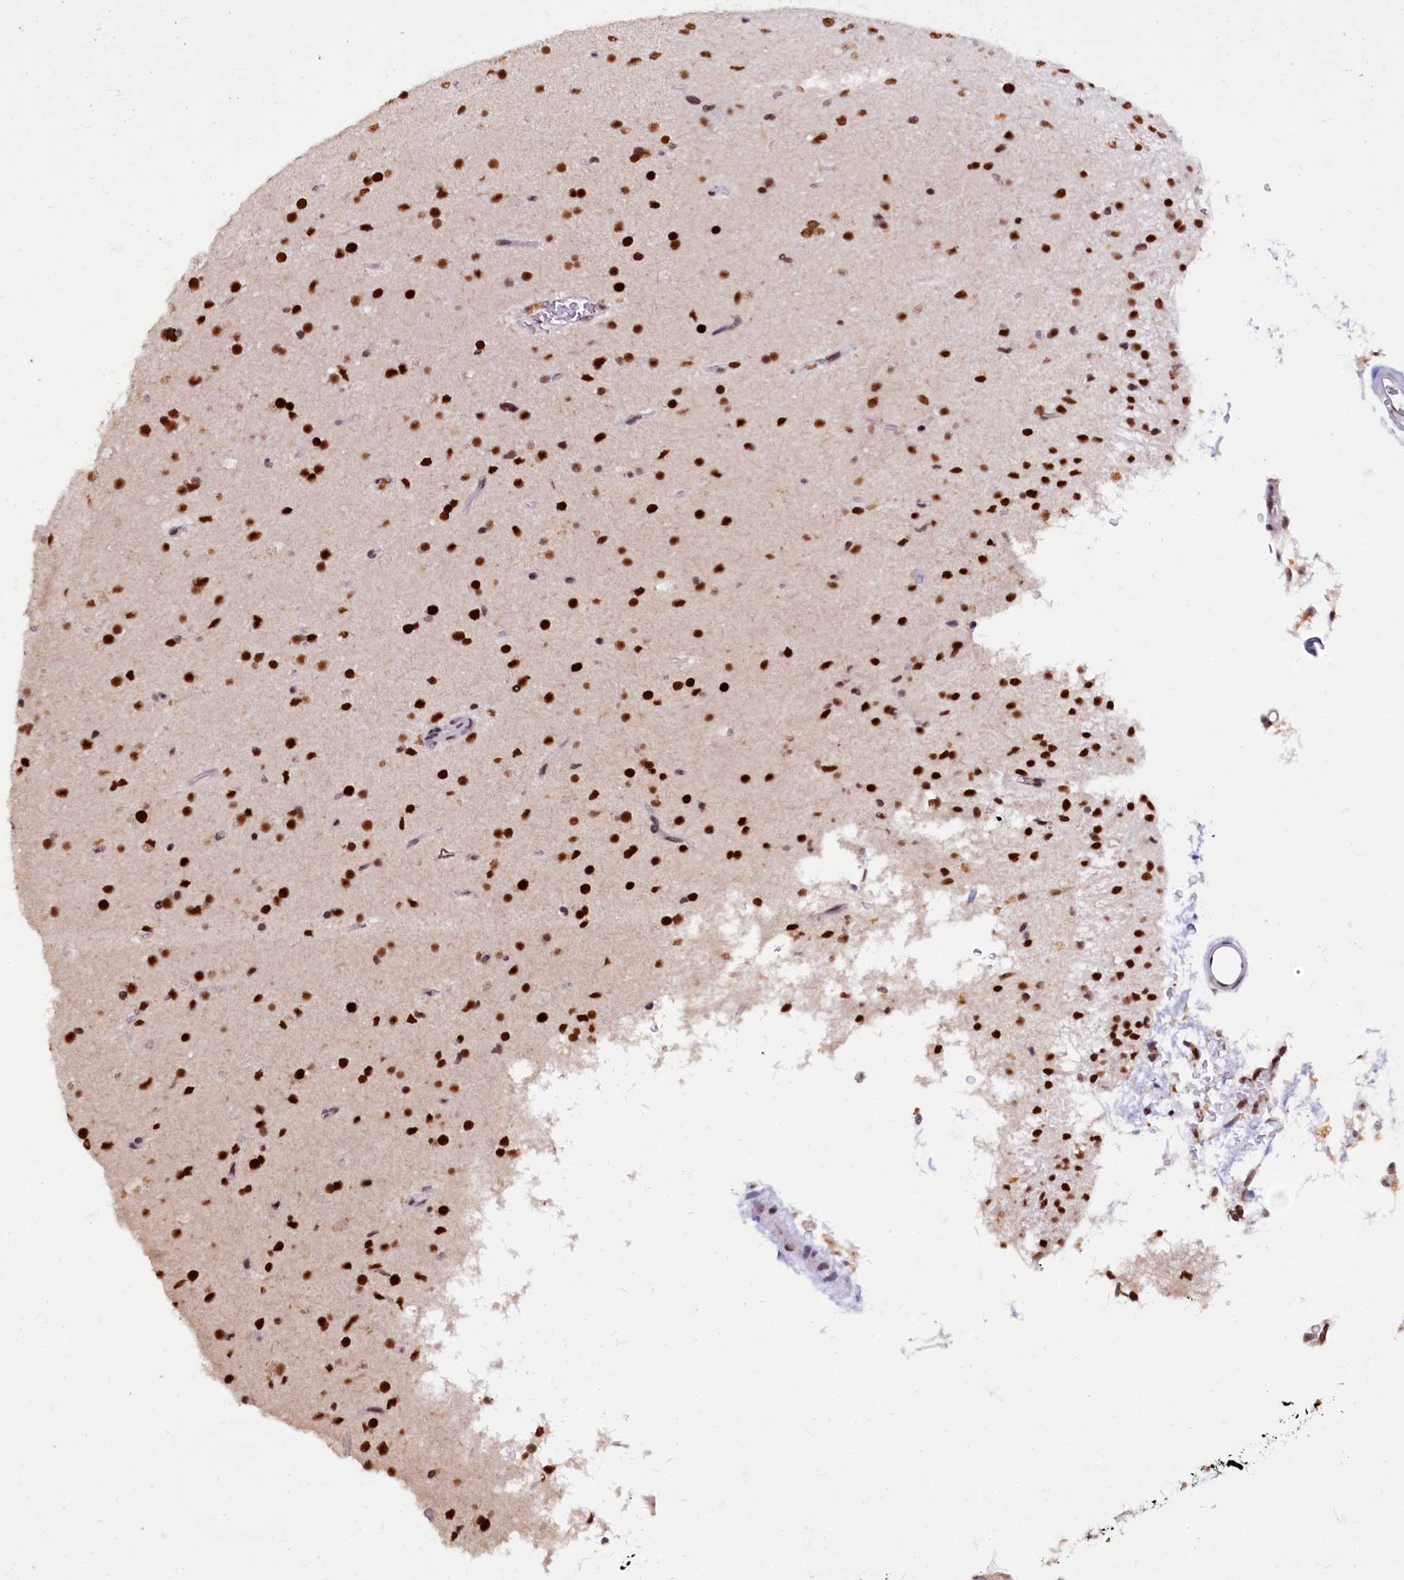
{"staining": {"intensity": "strong", "quantity": ">75%", "location": "nuclear"}, "tissue": "glioma", "cell_type": "Tumor cells", "image_type": "cancer", "snomed": [{"axis": "morphology", "description": "Glioma, malignant, Low grade"}, {"axis": "topography", "description": "Brain"}], "caption": "IHC of human glioma exhibits high levels of strong nuclear staining in approximately >75% of tumor cells. (DAB IHC with brightfield microscopy, high magnification).", "gene": "CPSF7", "patient": {"sex": "male", "age": 65}}